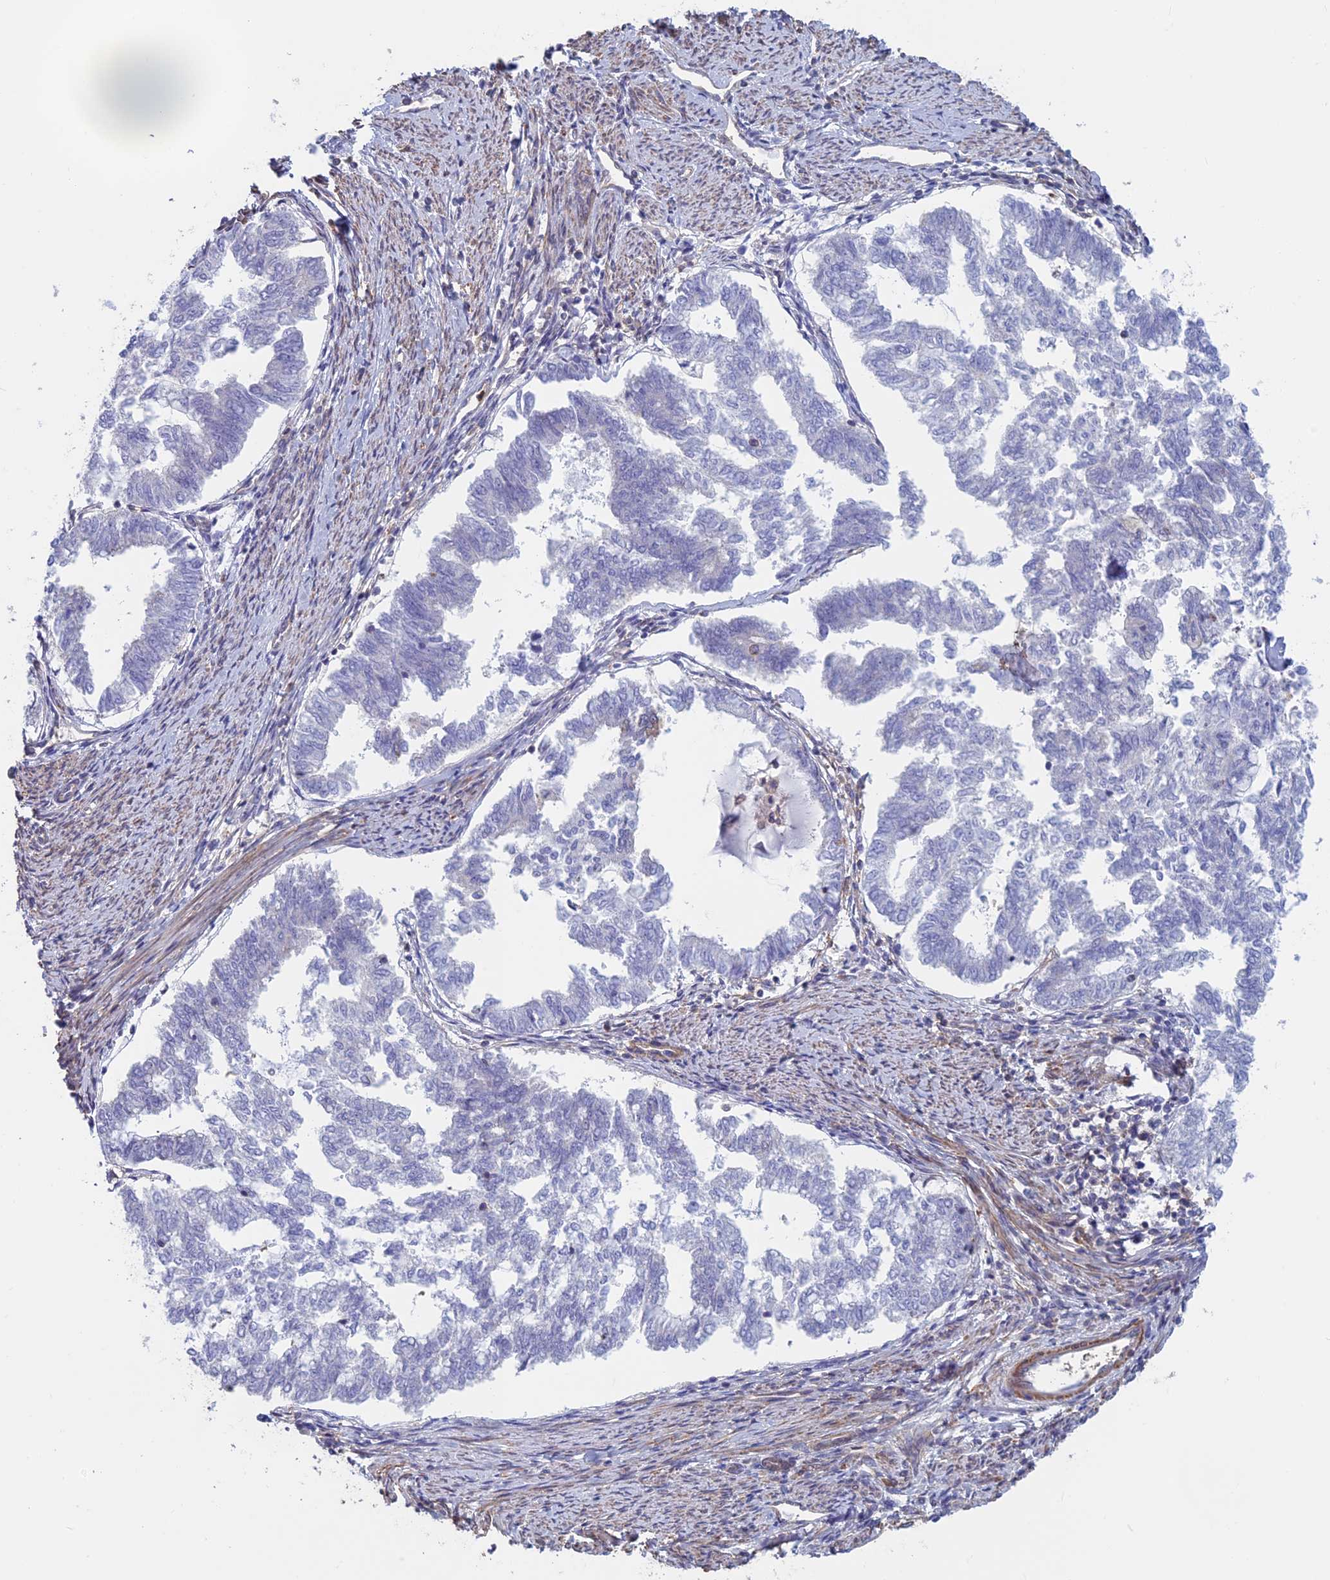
{"staining": {"intensity": "weak", "quantity": "<25%", "location": "cytoplasmic/membranous"}, "tissue": "endometrial cancer", "cell_type": "Tumor cells", "image_type": "cancer", "snomed": [{"axis": "morphology", "description": "Adenocarcinoma, NOS"}, {"axis": "topography", "description": "Endometrium"}], "caption": "The IHC photomicrograph has no significant positivity in tumor cells of endometrial cancer (adenocarcinoma) tissue.", "gene": "DNM1L", "patient": {"sex": "female", "age": 79}}